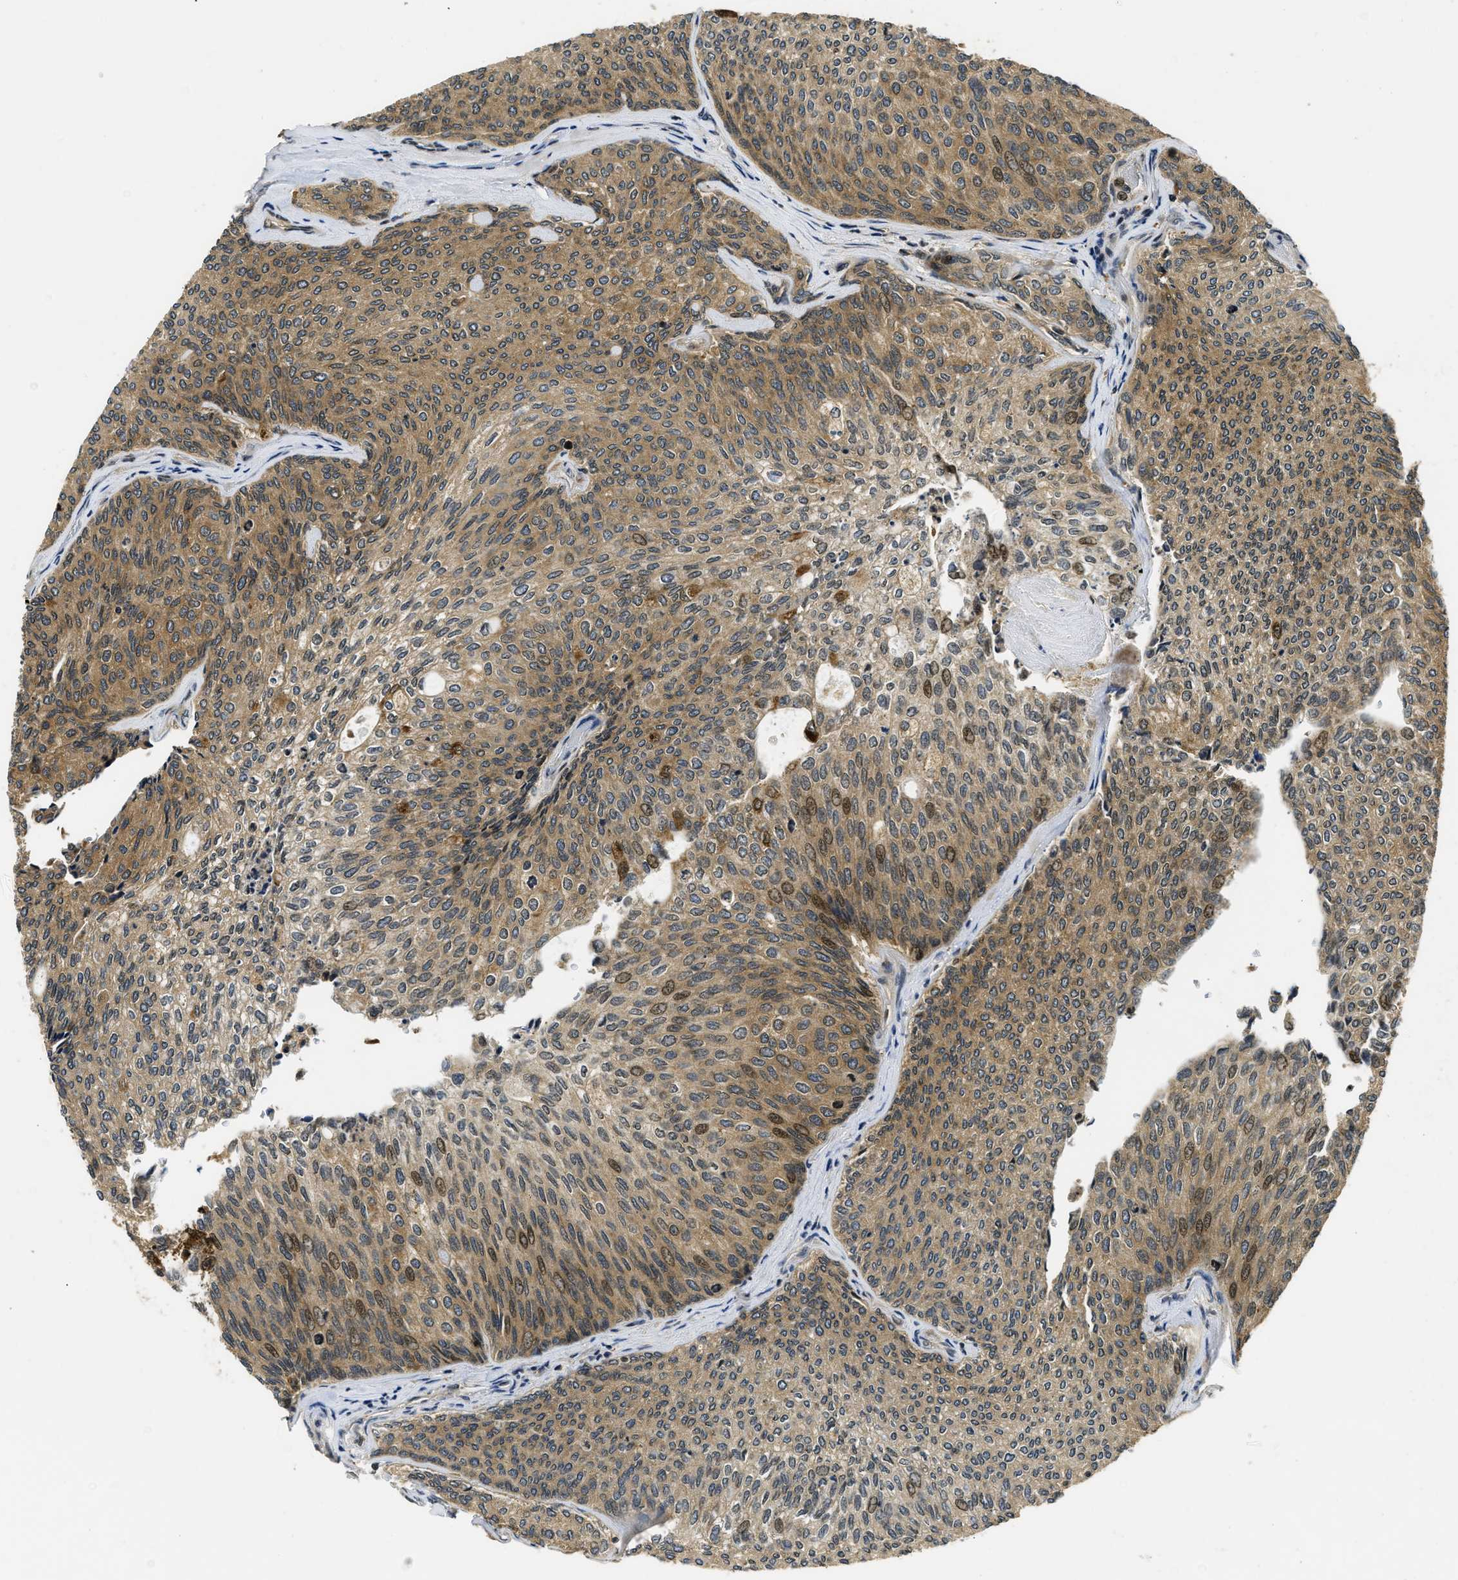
{"staining": {"intensity": "moderate", "quantity": ">75%", "location": "cytoplasmic/membranous,nuclear"}, "tissue": "urothelial cancer", "cell_type": "Tumor cells", "image_type": "cancer", "snomed": [{"axis": "morphology", "description": "Urothelial carcinoma, Low grade"}, {"axis": "topography", "description": "Urinary bladder"}], "caption": "DAB (3,3'-diaminobenzidine) immunohistochemical staining of urothelial cancer reveals moderate cytoplasmic/membranous and nuclear protein expression in about >75% of tumor cells.", "gene": "ADSL", "patient": {"sex": "female", "age": 79}}